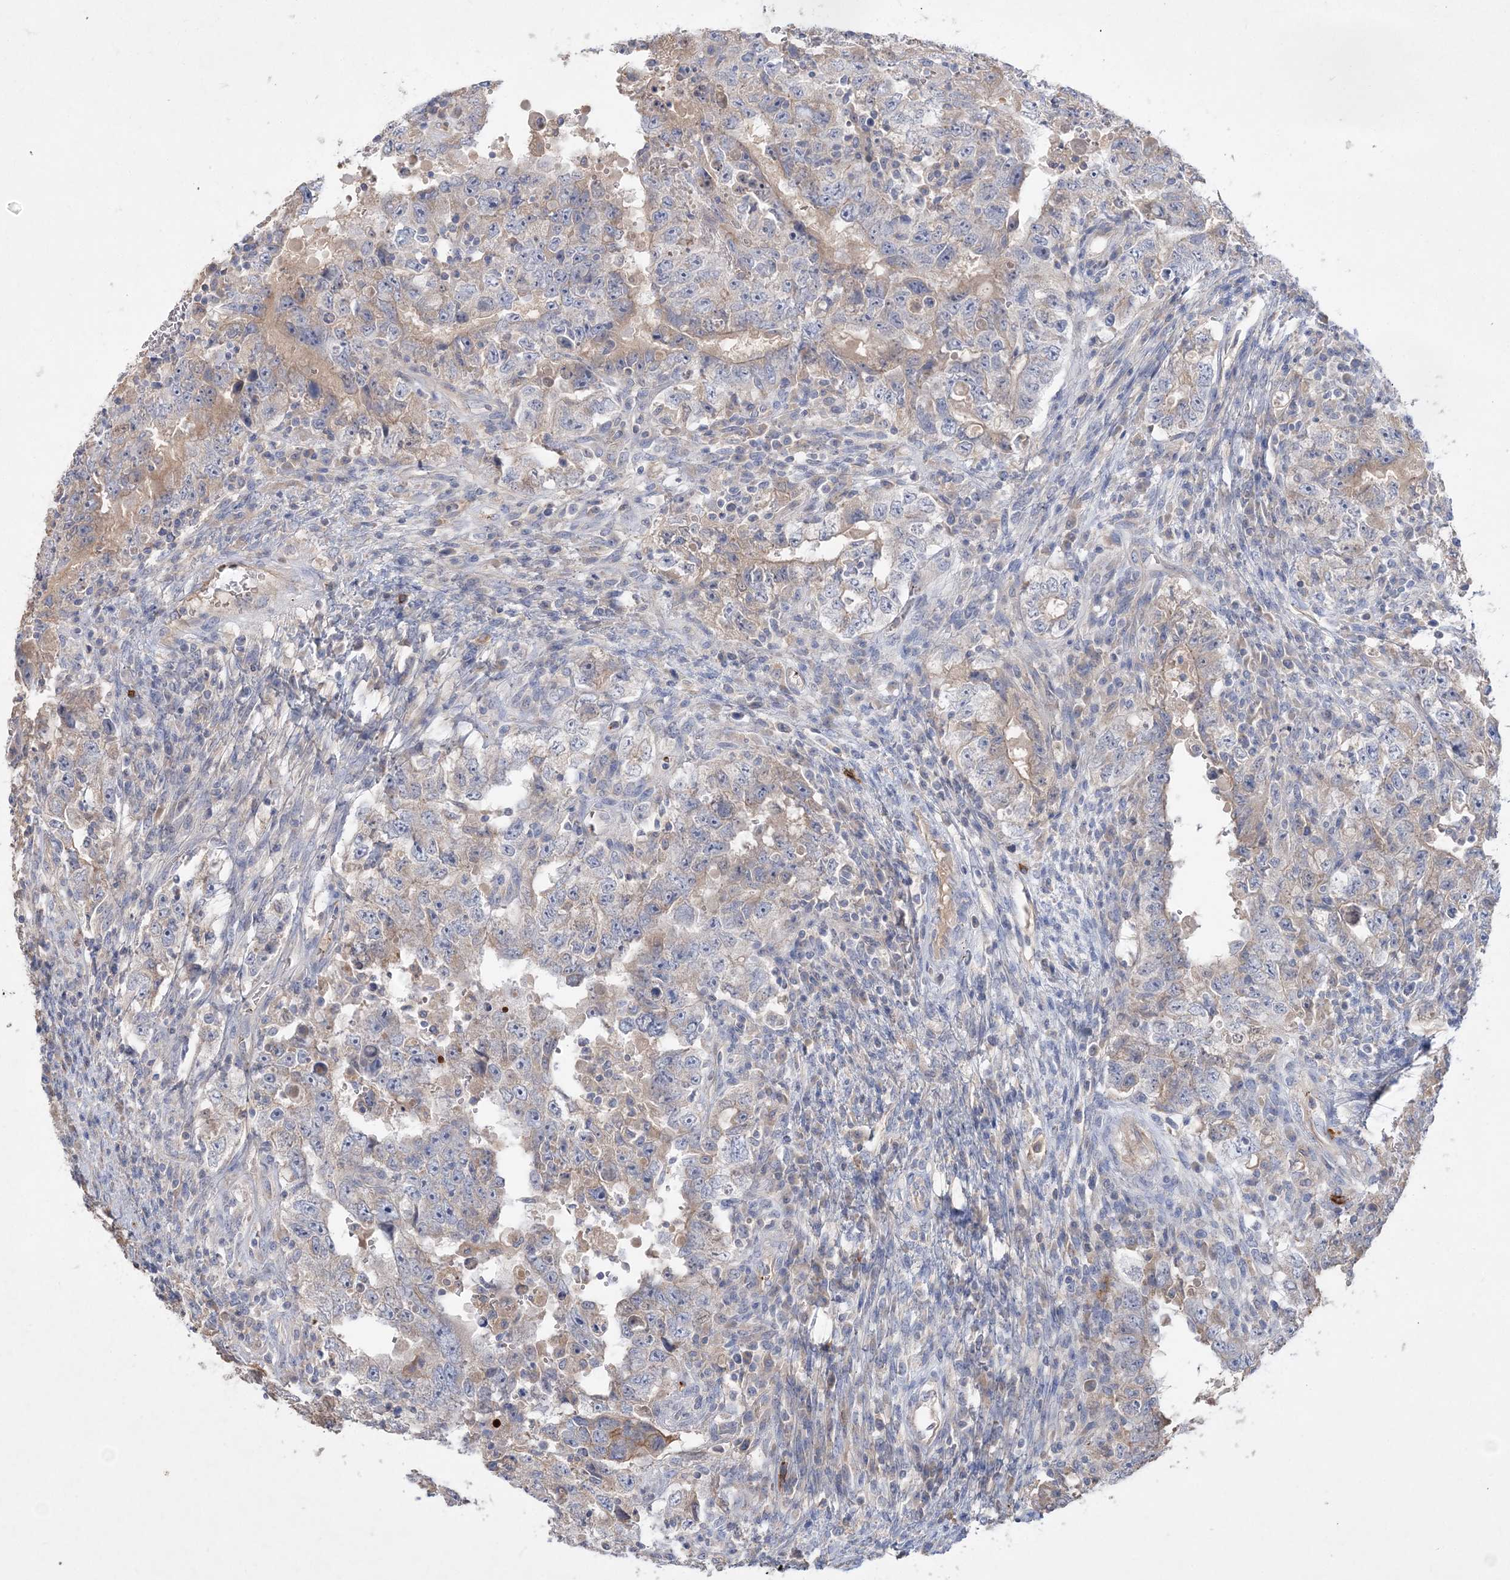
{"staining": {"intensity": "negative", "quantity": "none", "location": "none"}, "tissue": "testis cancer", "cell_type": "Tumor cells", "image_type": "cancer", "snomed": [{"axis": "morphology", "description": "Carcinoma, Embryonal, NOS"}, {"axis": "topography", "description": "Testis"}], "caption": "Embryonal carcinoma (testis) was stained to show a protein in brown. There is no significant staining in tumor cells. Brightfield microscopy of immunohistochemistry (IHC) stained with DAB (brown) and hematoxylin (blue), captured at high magnification.", "gene": "ADCK2", "patient": {"sex": "male", "age": 26}}